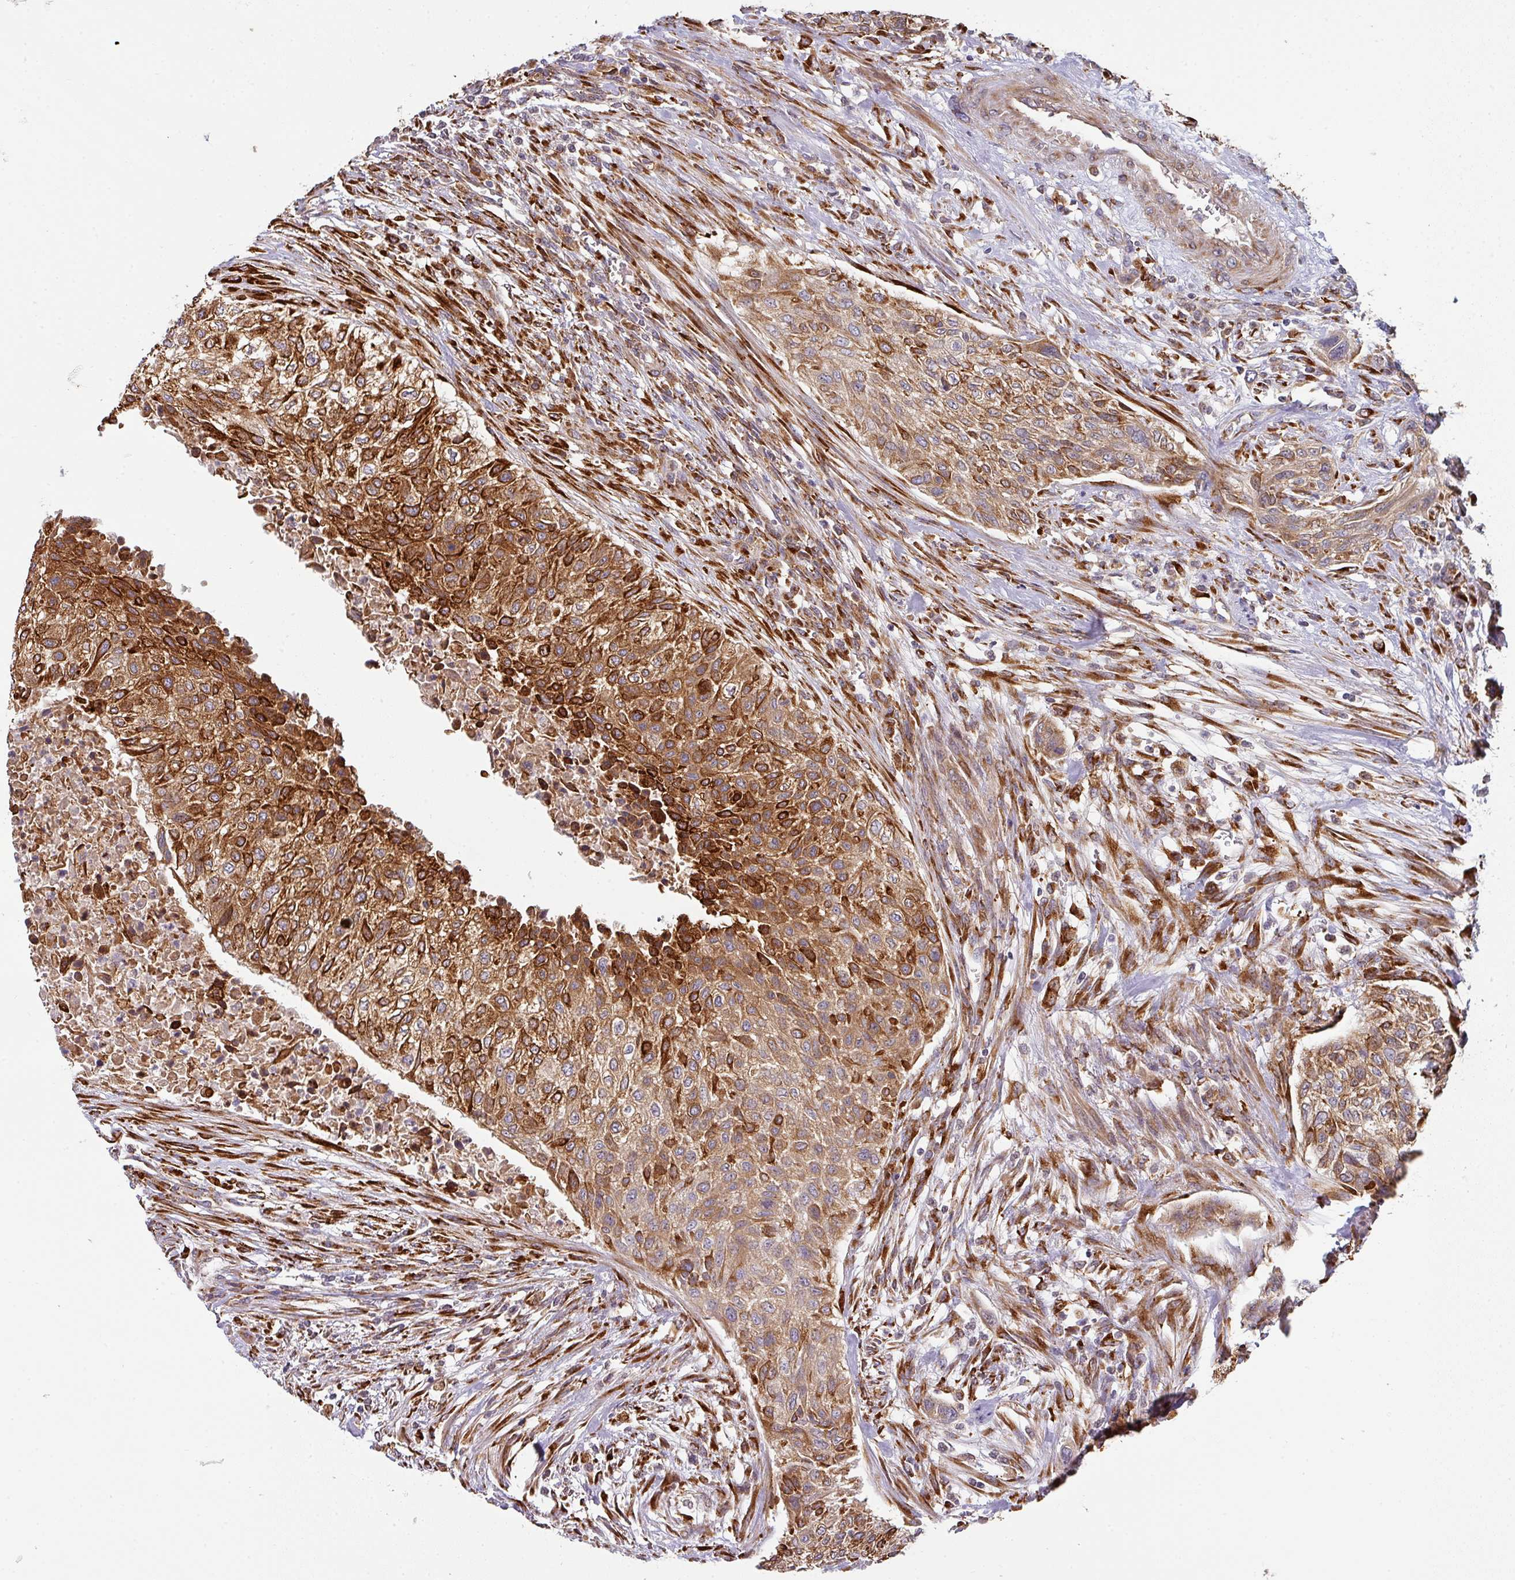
{"staining": {"intensity": "strong", "quantity": ">75%", "location": "cytoplasmic/membranous"}, "tissue": "urothelial cancer", "cell_type": "Tumor cells", "image_type": "cancer", "snomed": [{"axis": "morphology", "description": "Normal tissue, NOS"}, {"axis": "morphology", "description": "Urothelial carcinoma, NOS"}, {"axis": "topography", "description": "Urinary bladder"}, {"axis": "topography", "description": "Peripheral nerve tissue"}], "caption": "An image showing strong cytoplasmic/membranous positivity in about >75% of tumor cells in transitional cell carcinoma, as visualized by brown immunohistochemical staining.", "gene": "ZNF268", "patient": {"sex": "male", "age": 35}}